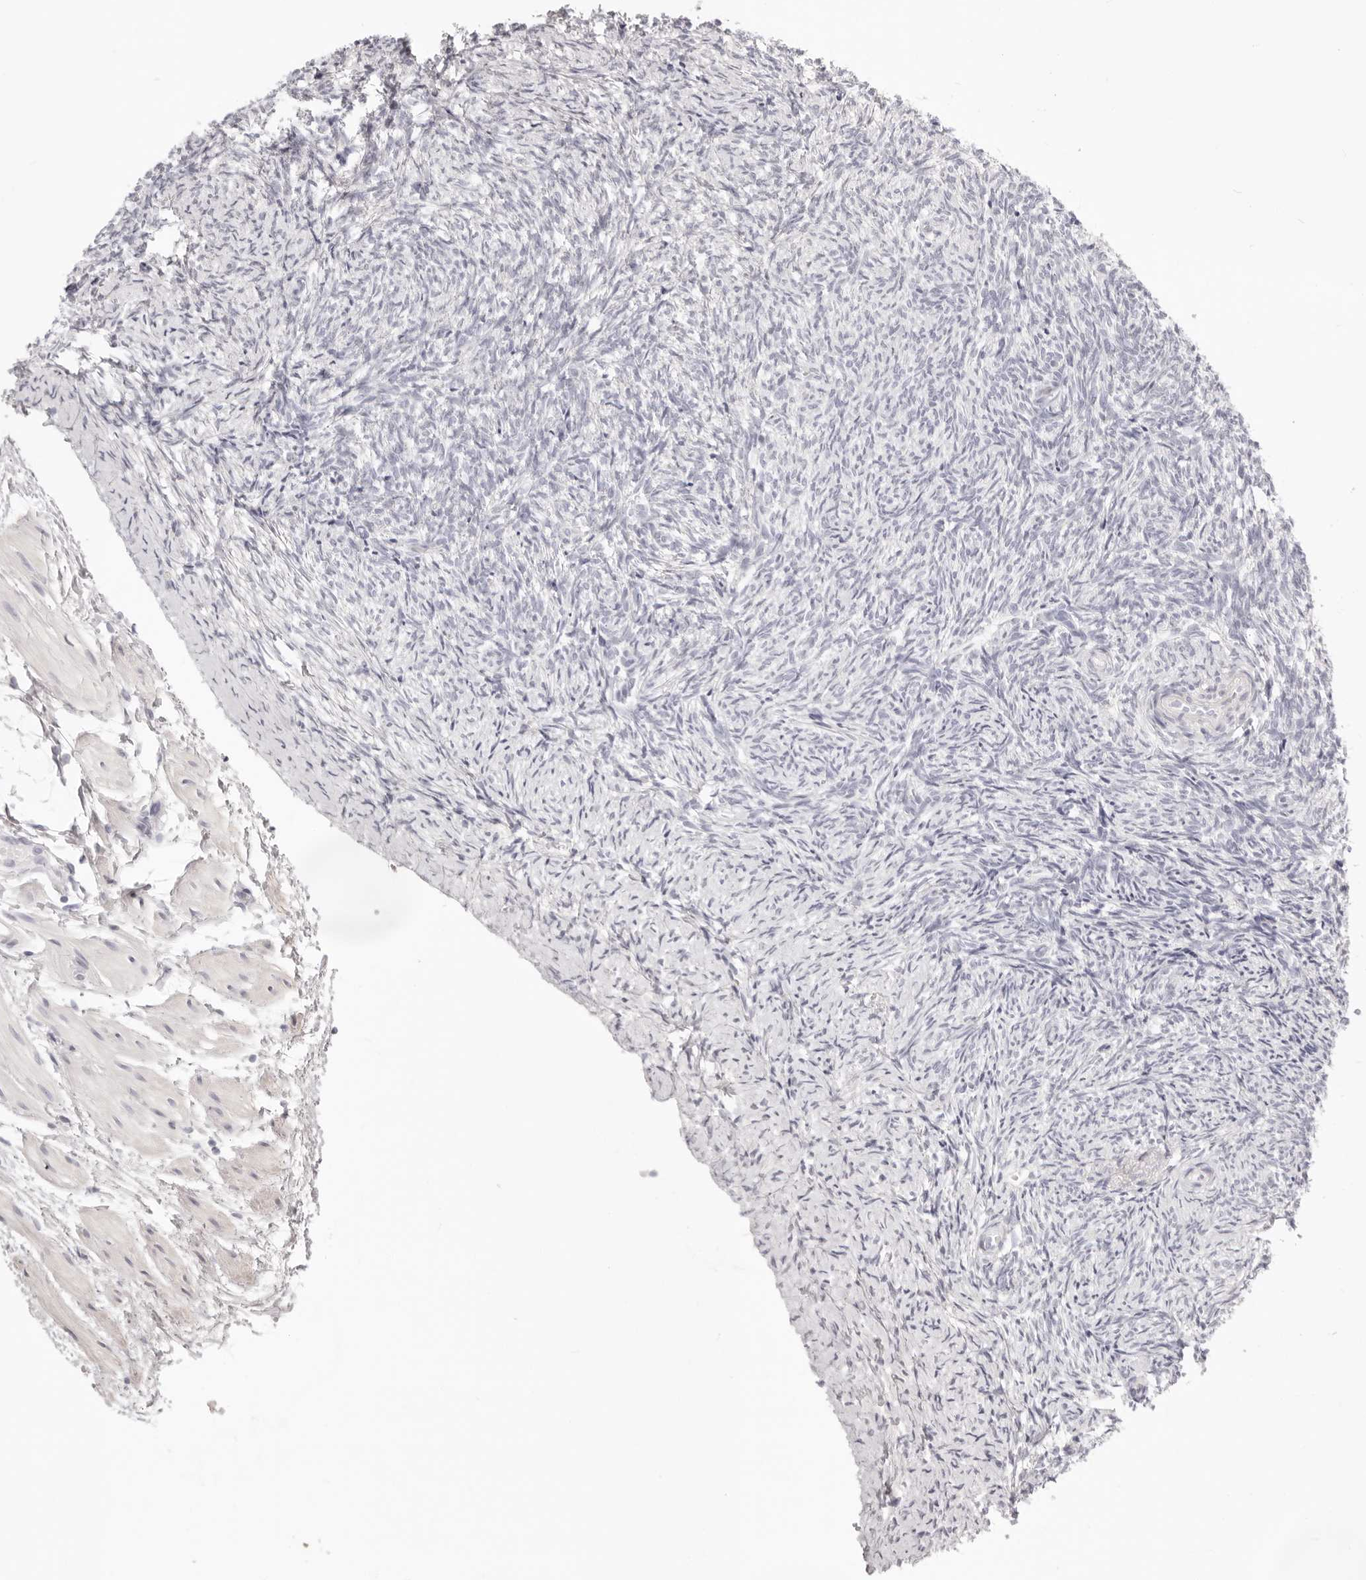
{"staining": {"intensity": "negative", "quantity": "none", "location": "none"}, "tissue": "ovary", "cell_type": "Follicle cells", "image_type": "normal", "snomed": [{"axis": "morphology", "description": "Normal tissue, NOS"}, {"axis": "topography", "description": "Ovary"}], "caption": "A high-resolution histopathology image shows immunohistochemistry (IHC) staining of unremarkable ovary, which demonstrates no significant positivity in follicle cells.", "gene": "FABP1", "patient": {"sex": "female", "age": 41}}